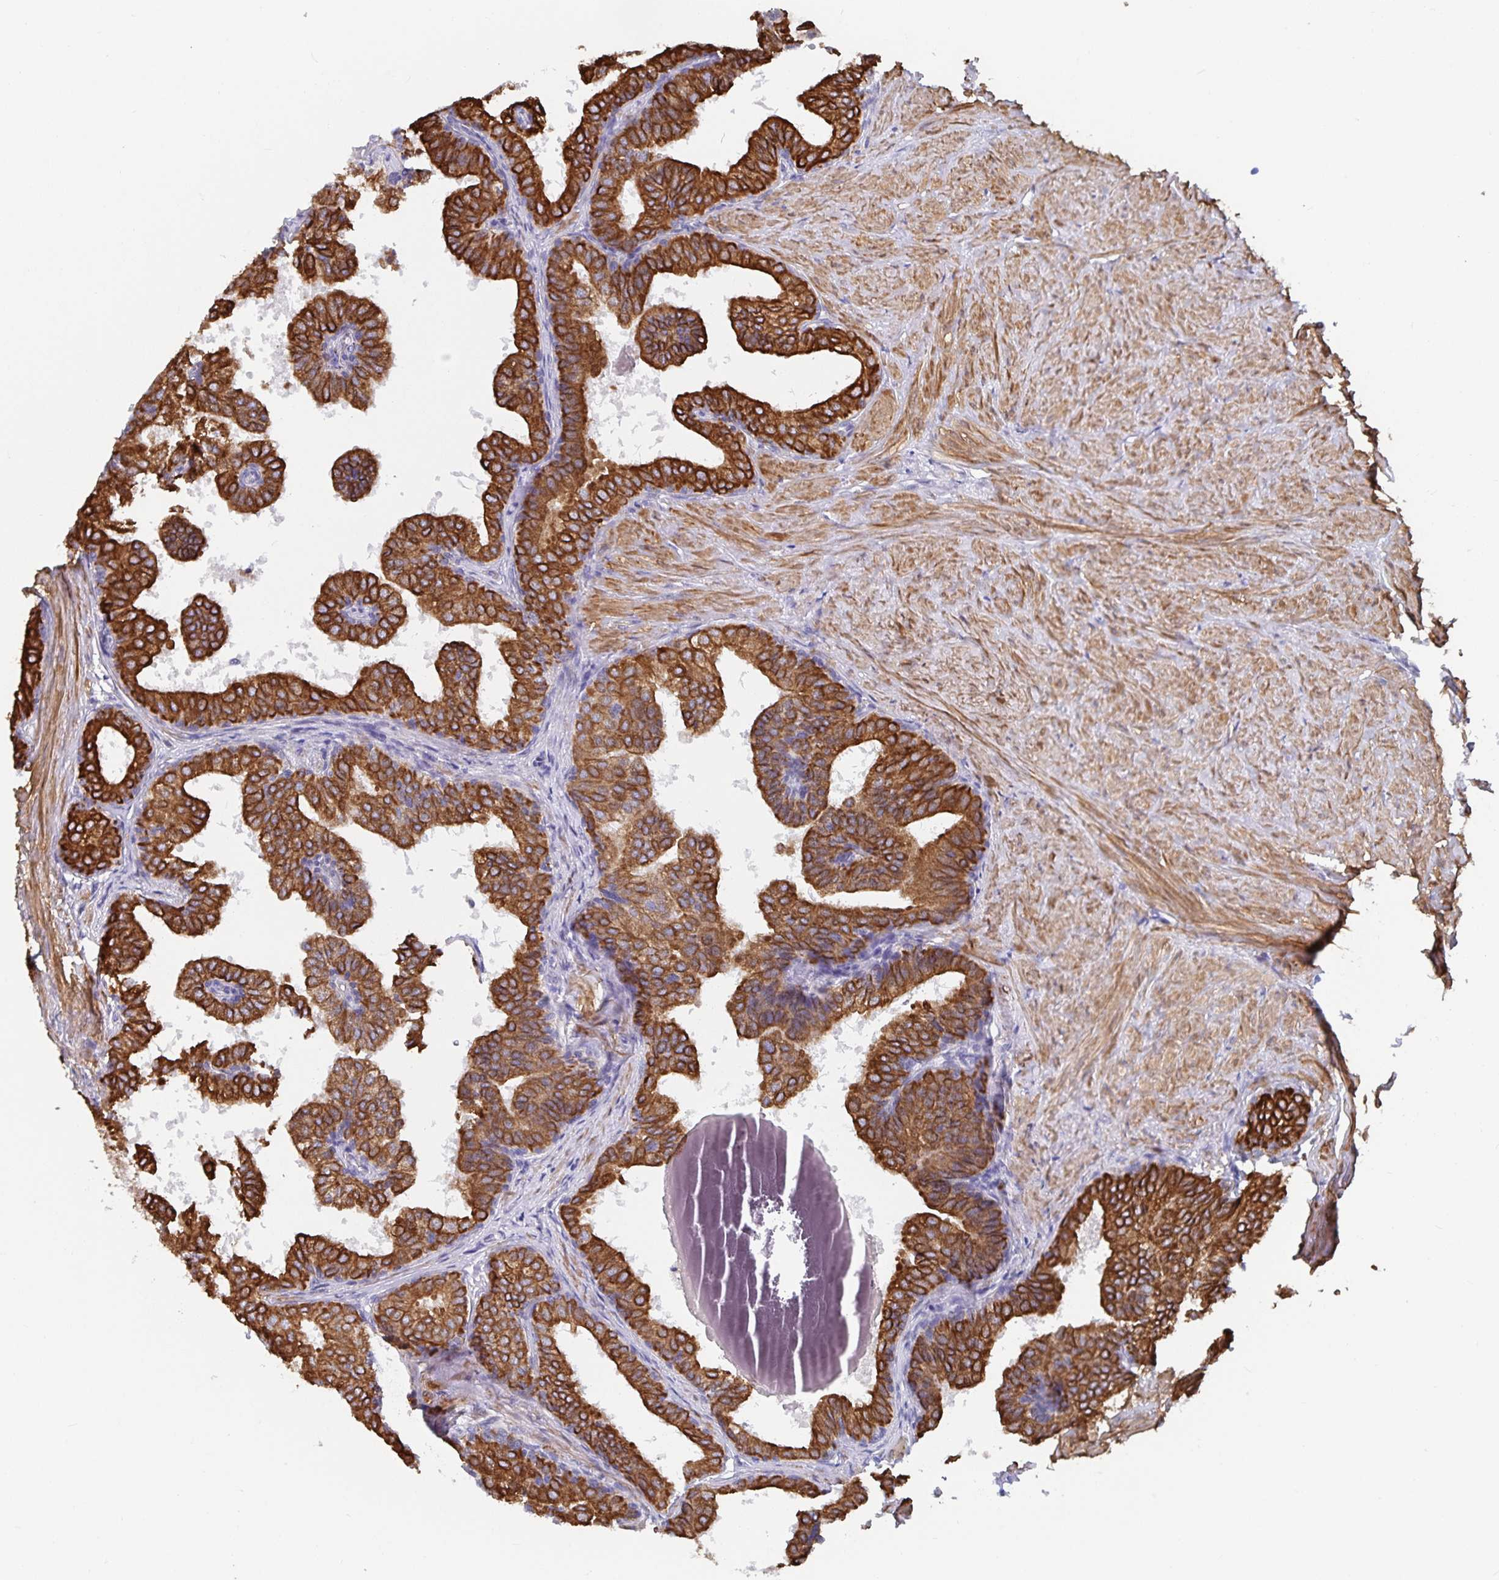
{"staining": {"intensity": "strong", "quantity": ">75%", "location": "cytoplasmic/membranous"}, "tissue": "prostate", "cell_type": "Glandular cells", "image_type": "normal", "snomed": [{"axis": "morphology", "description": "Normal tissue, NOS"}, {"axis": "topography", "description": "Prostate"}, {"axis": "topography", "description": "Peripheral nerve tissue"}], "caption": "Immunohistochemistry (DAB (3,3'-diaminobenzidine)) staining of benign prostate shows strong cytoplasmic/membranous protein expression in about >75% of glandular cells. The staining was performed using DAB to visualize the protein expression in brown, while the nuclei were stained in blue with hematoxylin (Magnification: 20x).", "gene": "ZIK1", "patient": {"sex": "male", "age": 55}}